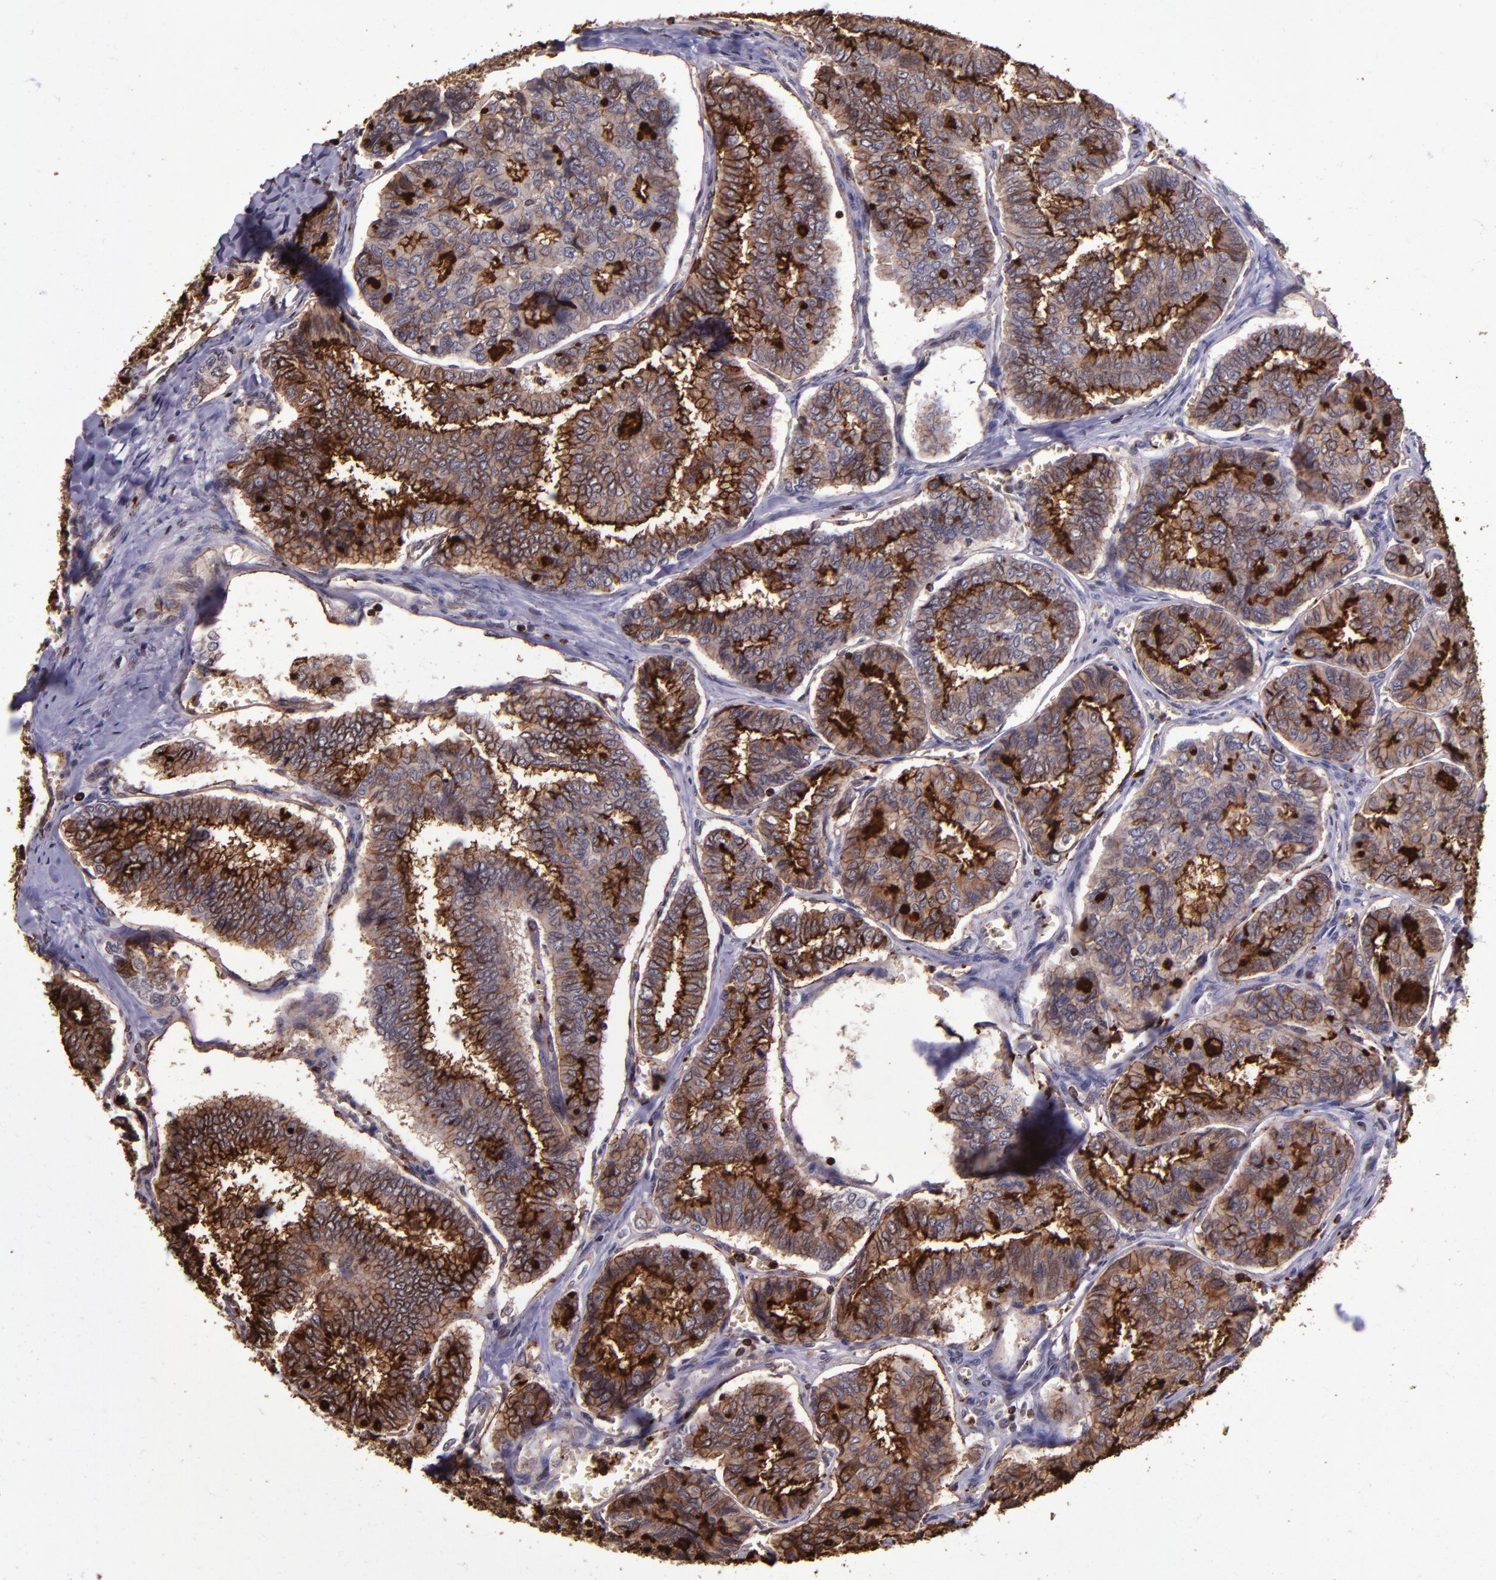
{"staining": {"intensity": "strong", "quantity": "25%-75%", "location": "cytoplasmic/membranous"}, "tissue": "thyroid cancer", "cell_type": "Tumor cells", "image_type": "cancer", "snomed": [{"axis": "morphology", "description": "Papillary adenocarcinoma, NOS"}, {"axis": "topography", "description": "Thyroid gland"}], "caption": "Immunohistochemistry (IHC) (DAB (3,3'-diaminobenzidine)) staining of human thyroid cancer exhibits strong cytoplasmic/membranous protein positivity in approximately 25%-75% of tumor cells.", "gene": "SLC2A3", "patient": {"sex": "female", "age": 35}}